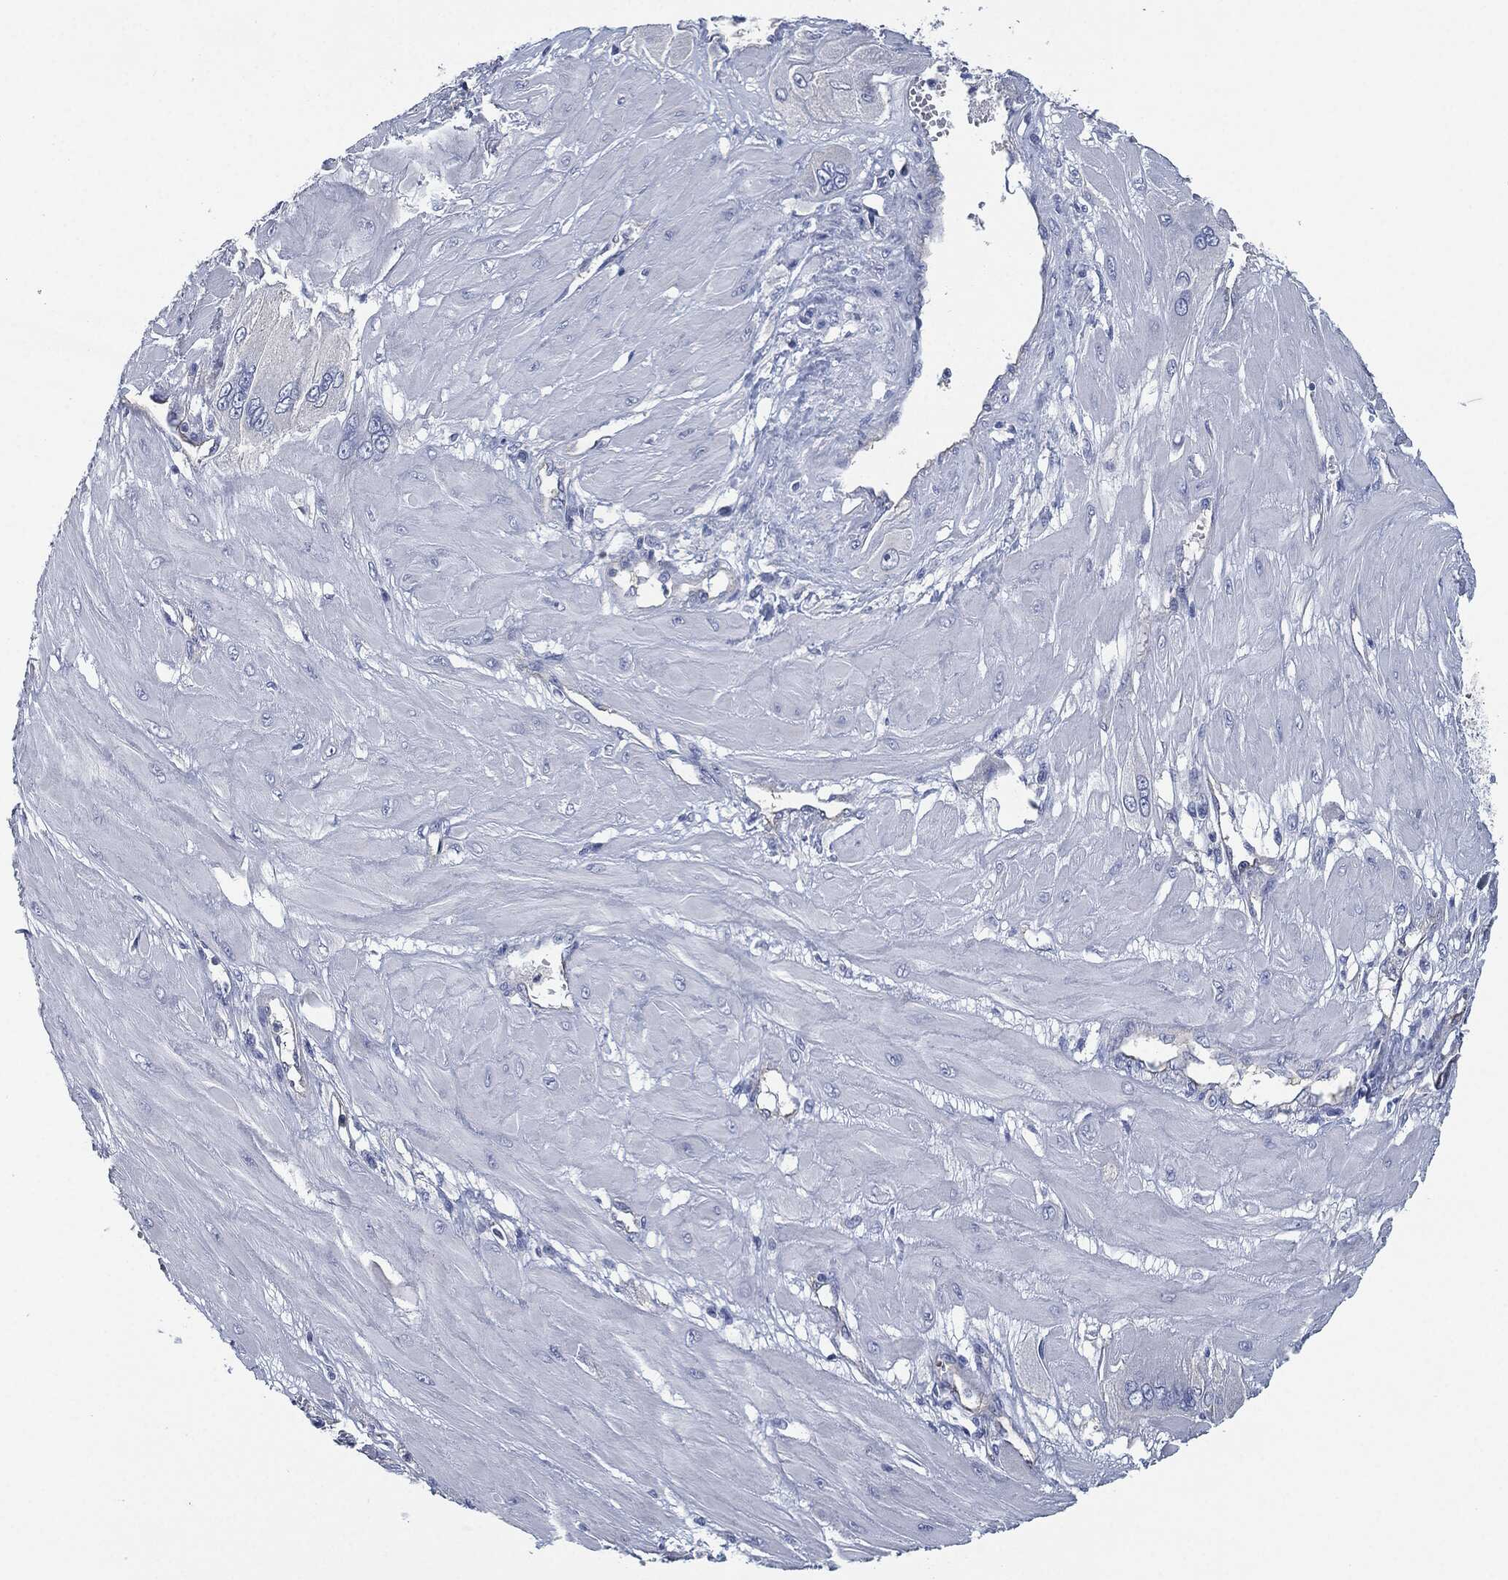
{"staining": {"intensity": "negative", "quantity": "none", "location": "none"}, "tissue": "cervical cancer", "cell_type": "Tumor cells", "image_type": "cancer", "snomed": [{"axis": "morphology", "description": "Squamous cell carcinoma, NOS"}, {"axis": "topography", "description": "Cervix"}], "caption": "Immunohistochemistry micrograph of neoplastic tissue: squamous cell carcinoma (cervical) stained with DAB reveals no significant protein expression in tumor cells. Nuclei are stained in blue.", "gene": "CD27", "patient": {"sex": "female", "age": 34}}